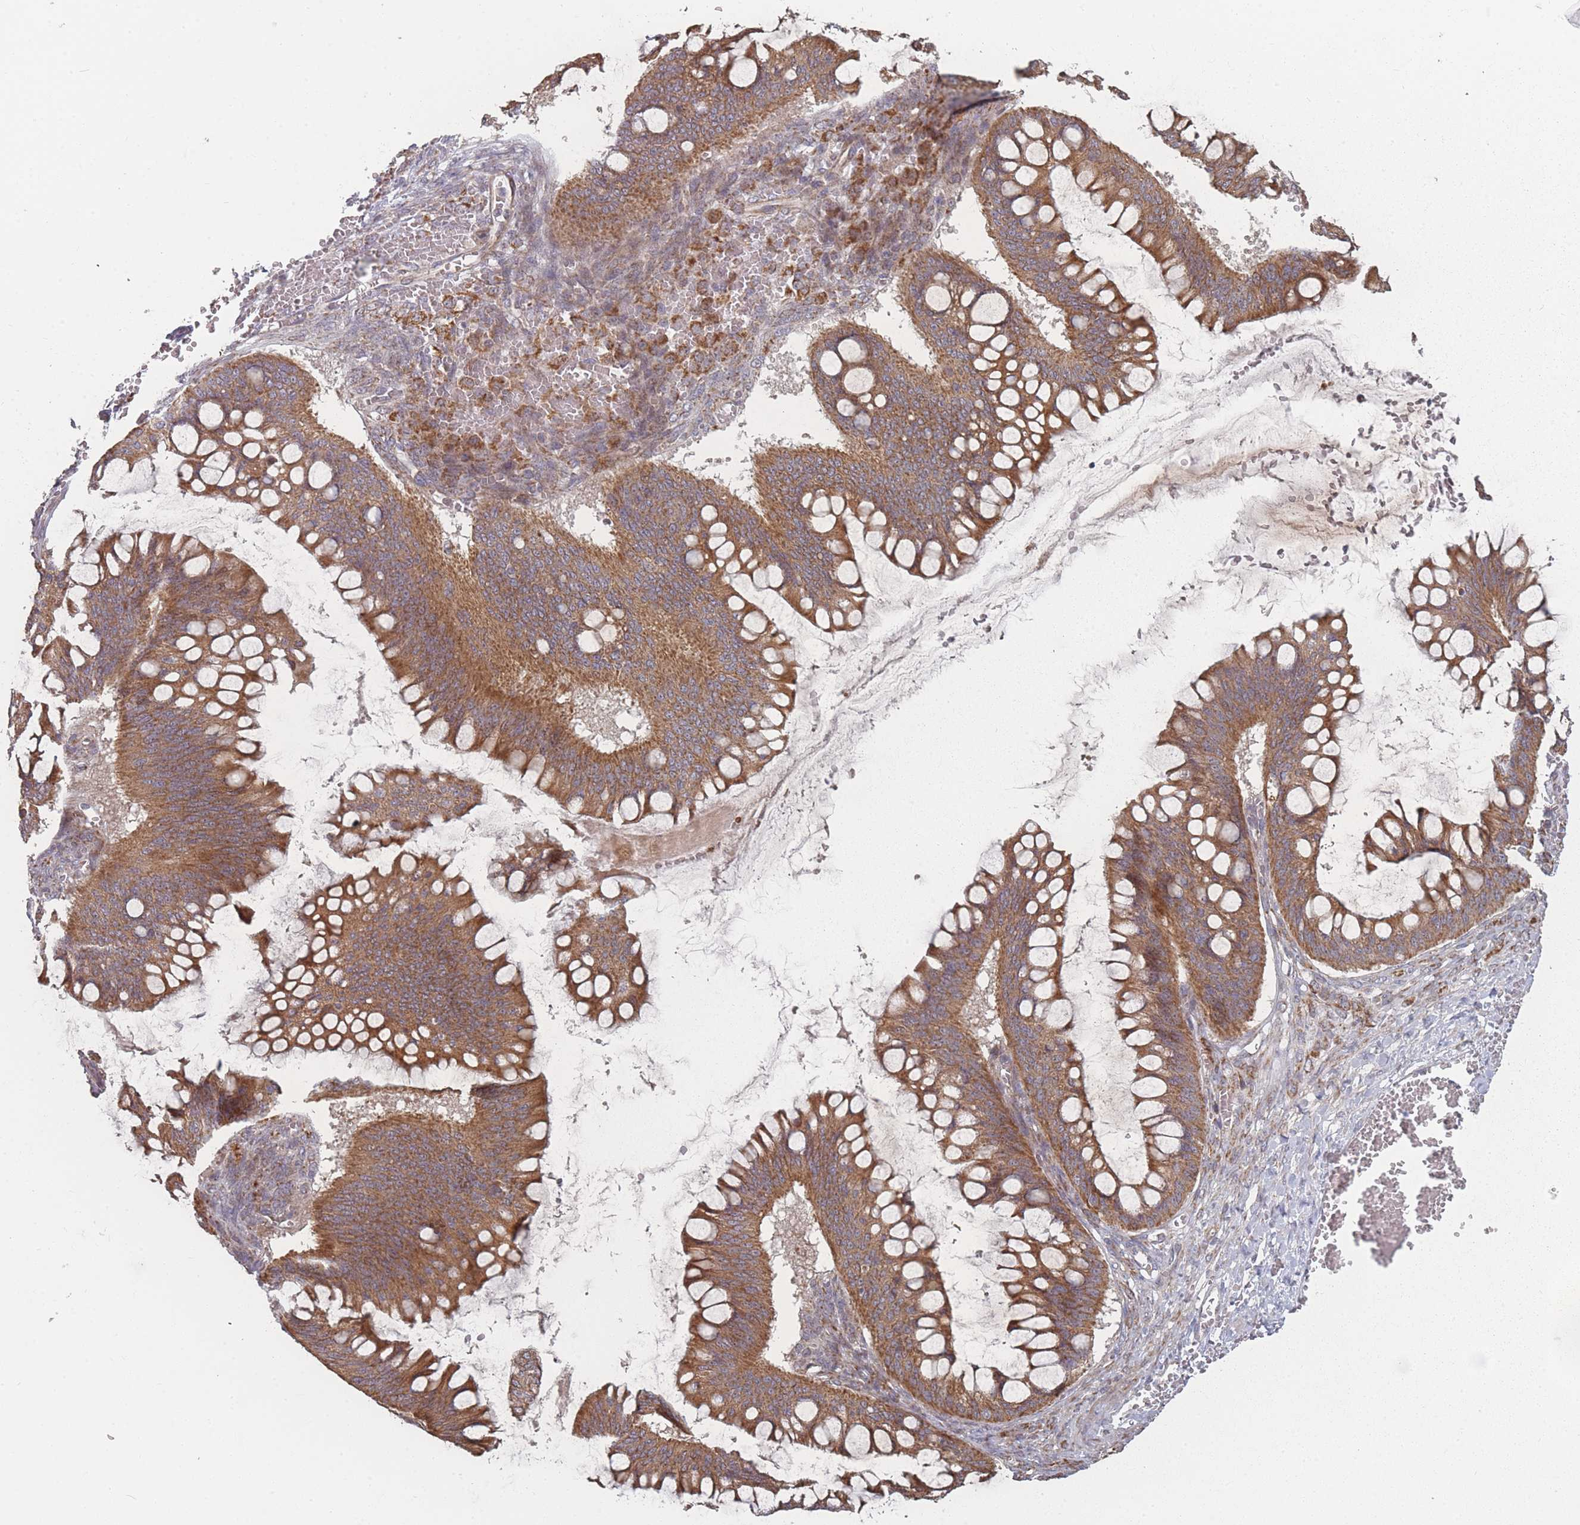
{"staining": {"intensity": "moderate", "quantity": ">75%", "location": "cytoplasmic/membranous"}, "tissue": "ovarian cancer", "cell_type": "Tumor cells", "image_type": "cancer", "snomed": [{"axis": "morphology", "description": "Cystadenocarcinoma, mucinous, NOS"}, {"axis": "topography", "description": "Ovary"}], "caption": "About >75% of tumor cells in ovarian cancer reveal moderate cytoplasmic/membranous protein positivity as visualized by brown immunohistochemical staining.", "gene": "PSMB3", "patient": {"sex": "female", "age": 73}}